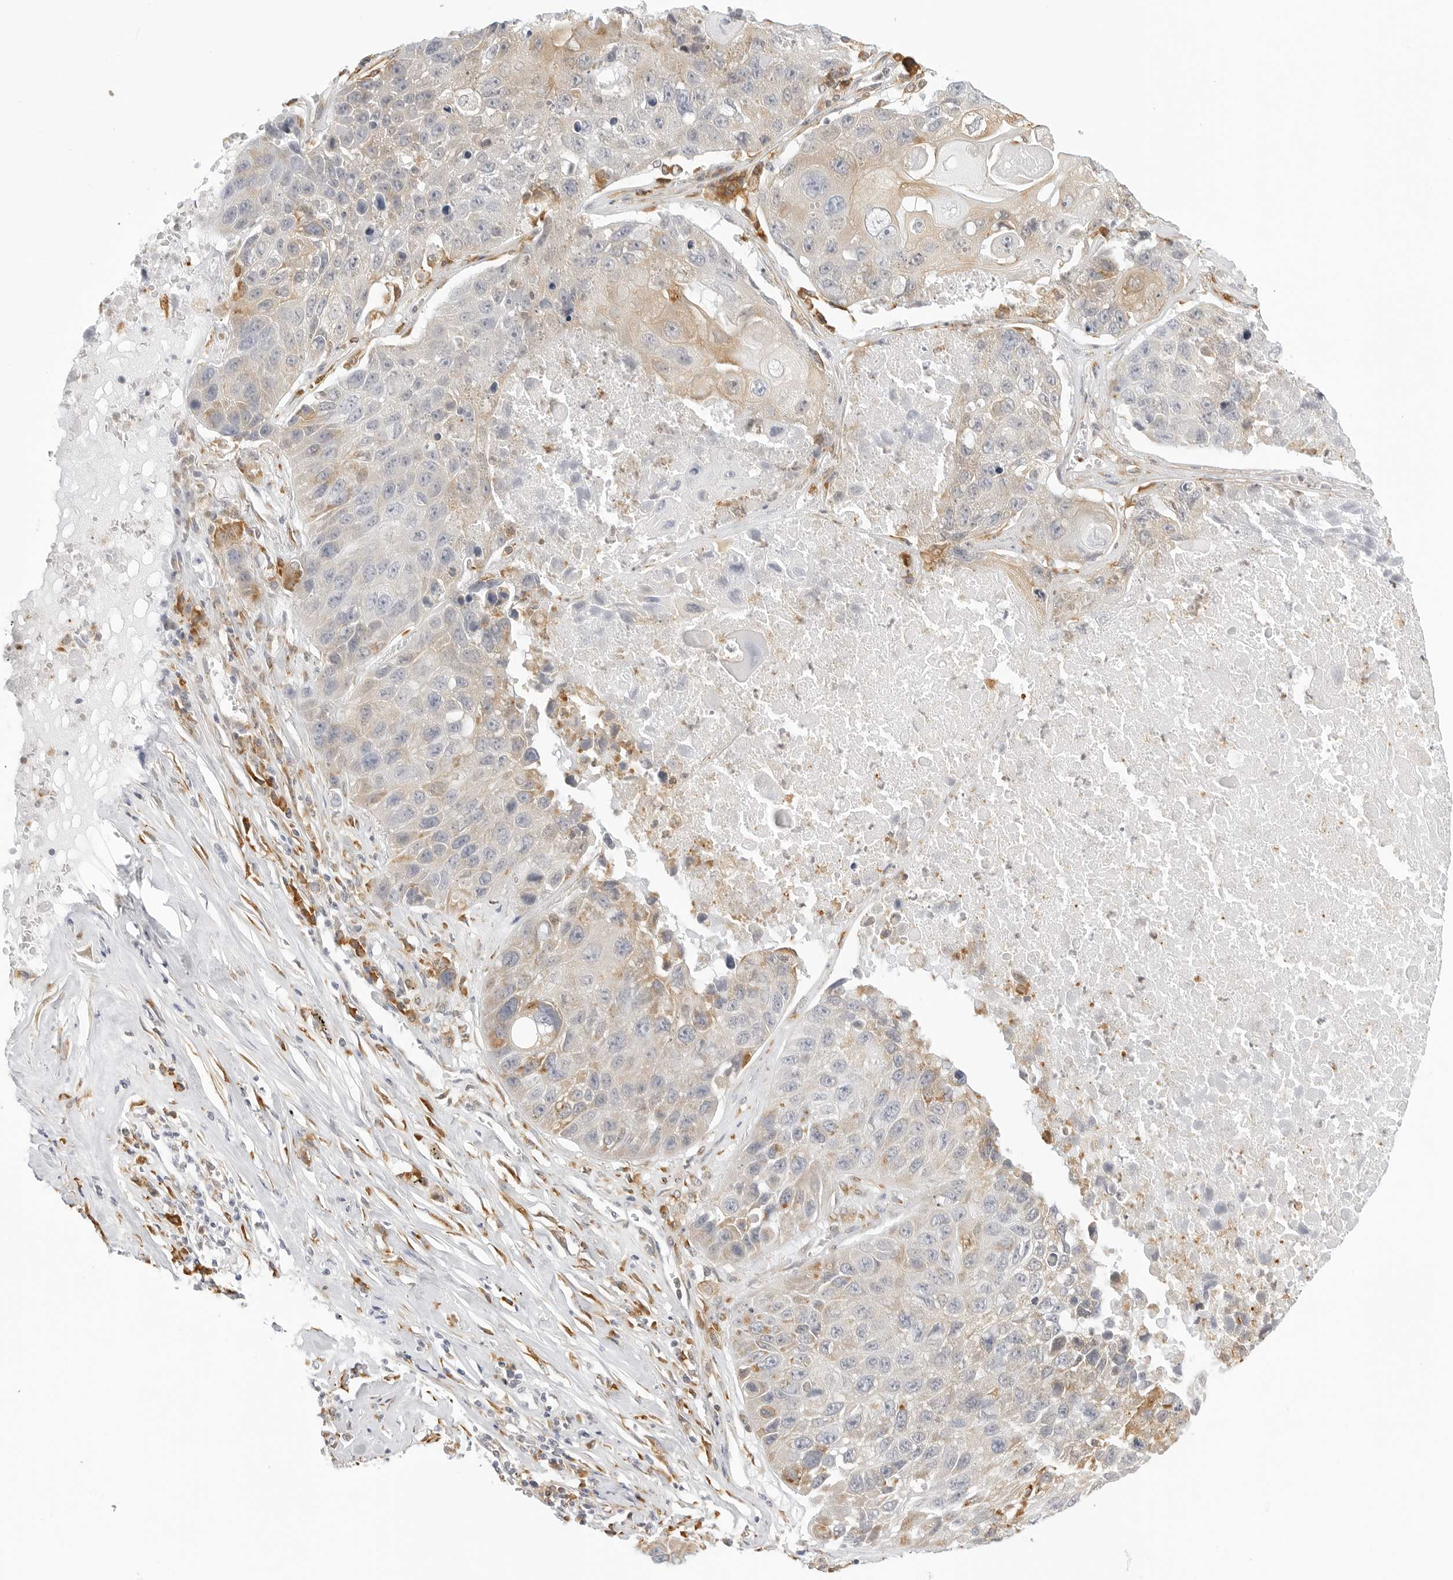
{"staining": {"intensity": "weak", "quantity": "<25%", "location": "cytoplasmic/membranous"}, "tissue": "lung cancer", "cell_type": "Tumor cells", "image_type": "cancer", "snomed": [{"axis": "morphology", "description": "Squamous cell carcinoma, NOS"}, {"axis": "topography", "description": "Lung"}], "caption": "This image is of lung cancer stained with immunohistochemistry to label a protein in brown with the nuclei are counter-stained blue. There is no positivity in tumor cells.", "gene": "THEM4", "patient": {"sex": "male", "age": 61}}